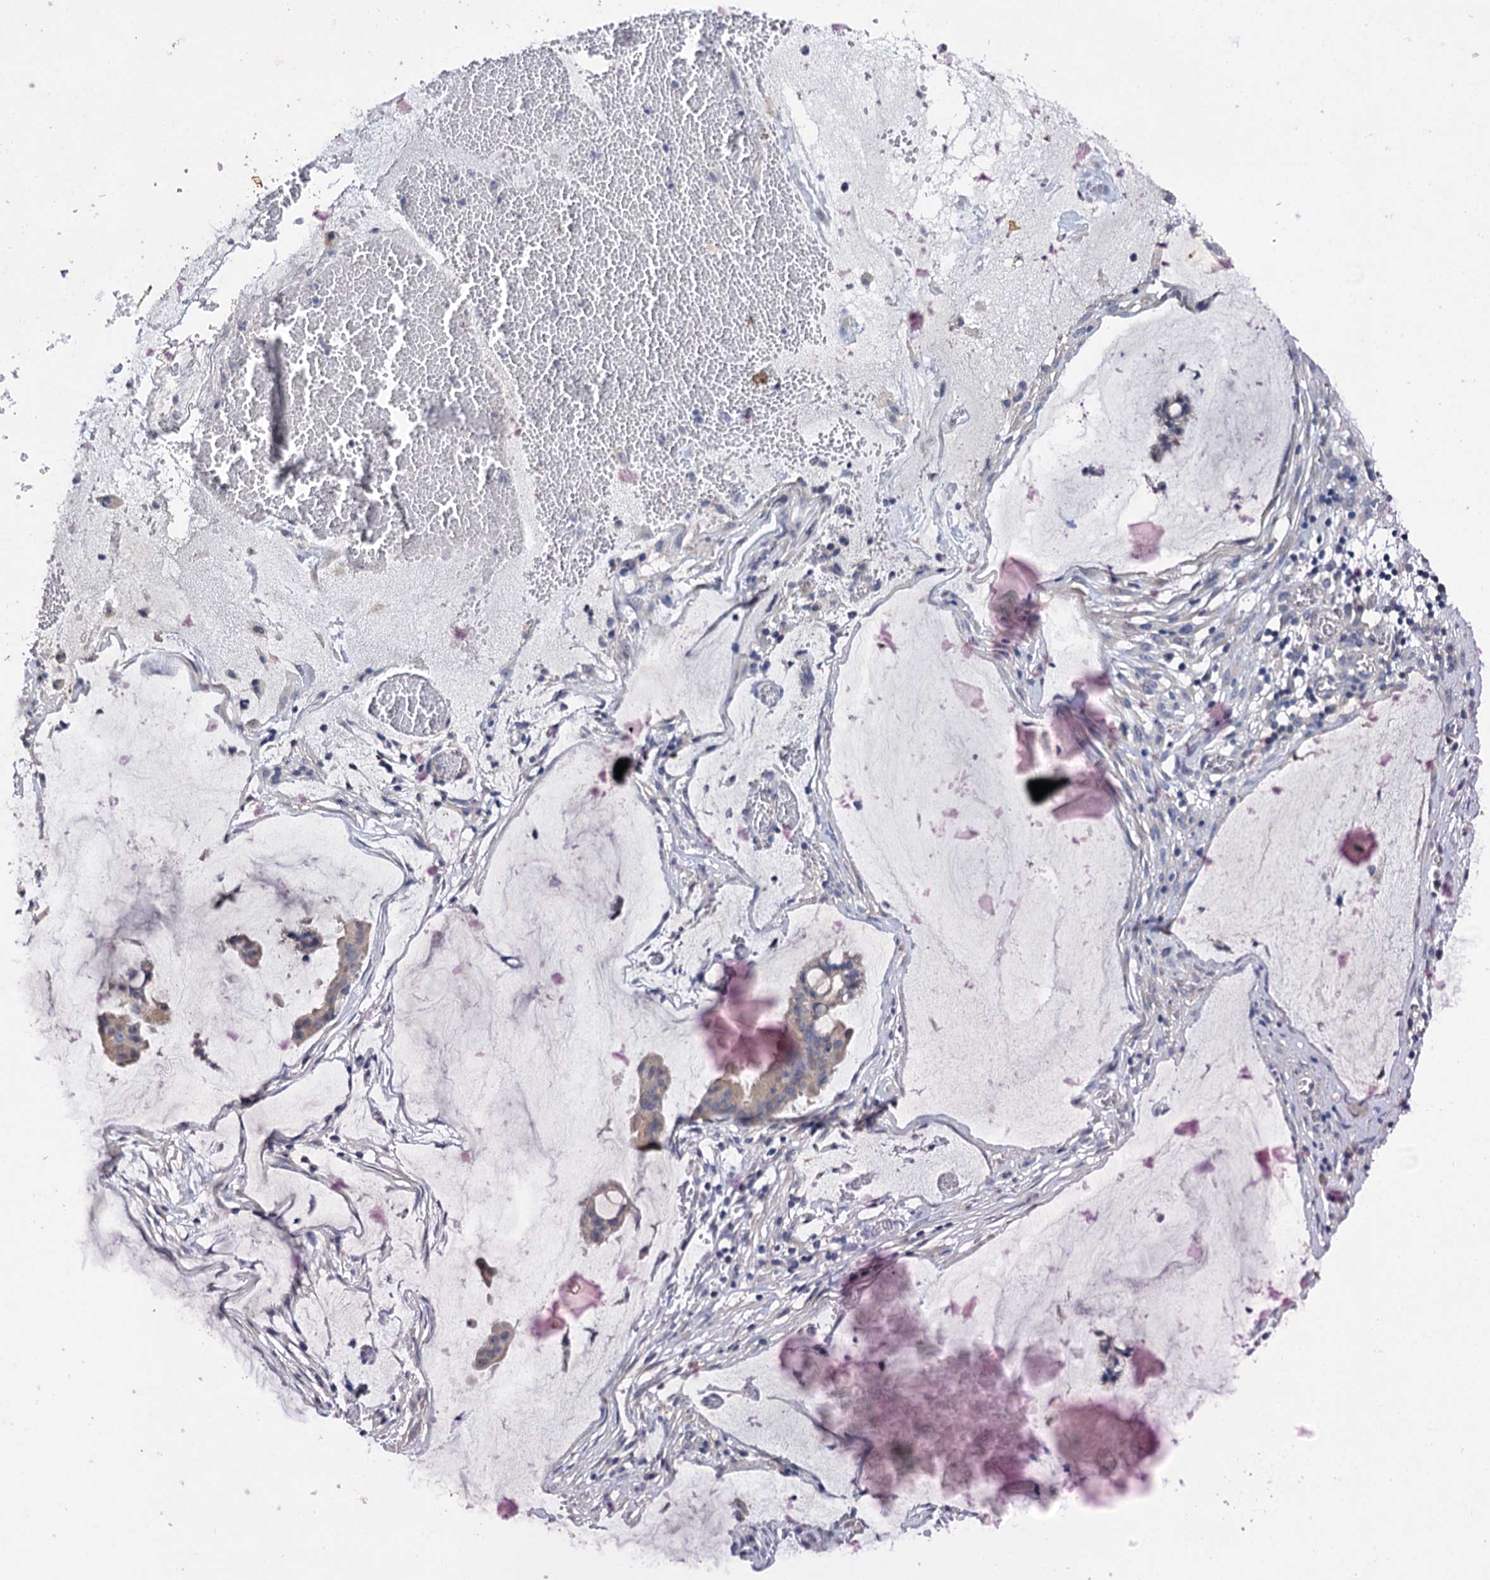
{"staining": {"intensity": "weak", "quantity": ">75%", "location": "cytoplasmic/membranous"}, "tissue": "ovarian cancer", "cell_type": "Tumor cells", "image_type": "cancer", "snomed": [{"axis": "morphology", "description": "Cystadenocarcinoma, mucinous, NOS"}, {"axis": "topography", "description": "Ovary"}], "caption": "This photomicrograph reveals immunohistochemistry (IHC) staining of human ovarian cancer, with low weak cytoplasmic/membranous positivity in approximately >75% of tumor cells.", "gene": "ATP9A", "patient": {"sex": "female", "age": 73}}